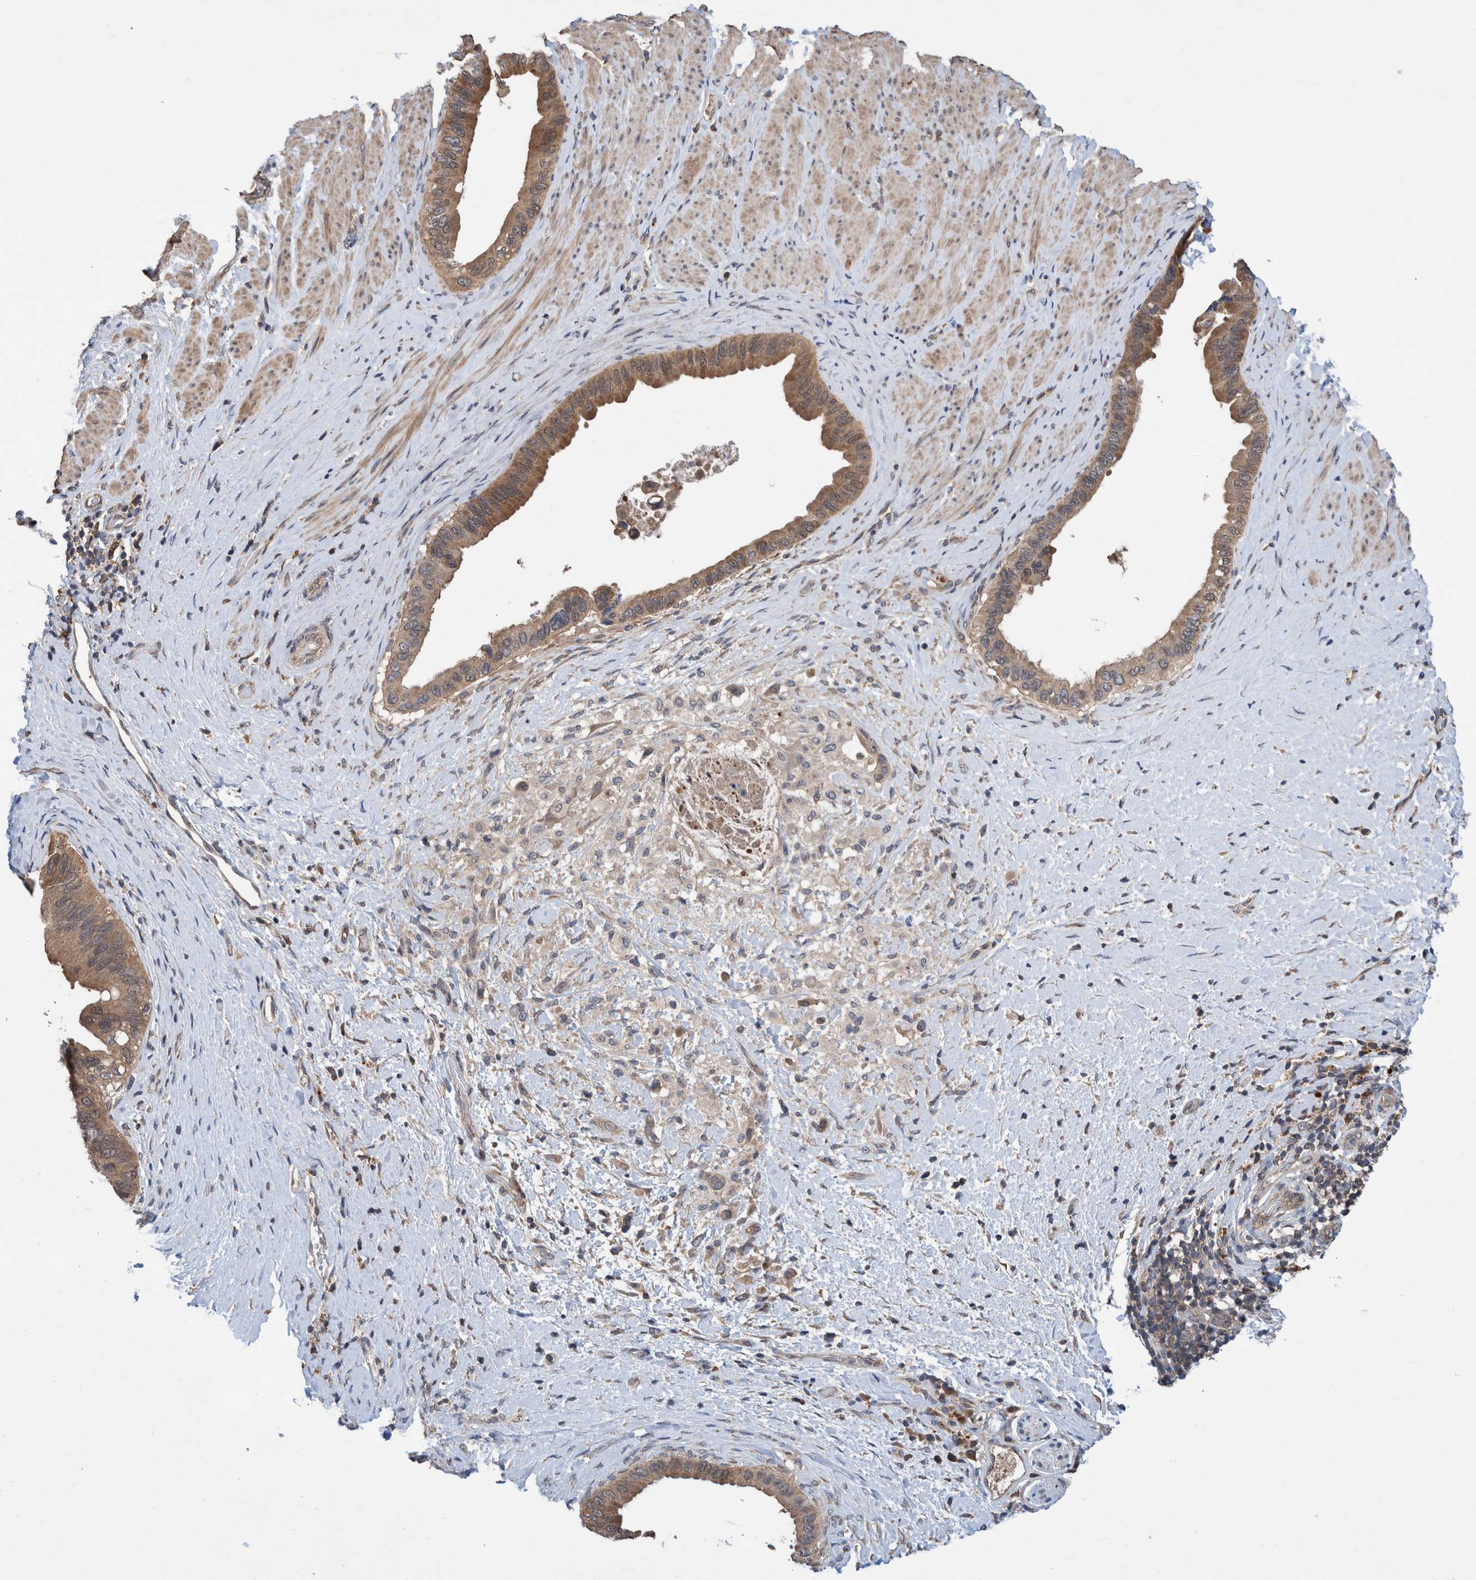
{"staining": {"intensity": "moderate", "quantity": ">75%", "location": "cytoplasmic/membranous"}, "tissue": "pancreatic cancer", "cell_type": "Tumor cells", "image_type": "cancer", "snomed": [{"axis": "morphology", "description": "Adenocarcinoma, NOS"}, {"axis": "topography", "description": "Pancreas"}], "caption": "This photomicrograph reveals pancreatic cancer (adenocarcinoma) stained with IHC to label a protein in brown. The cytoplasmic/membranous of tumor cells show moderate positivity for the protein. Nuclei are counter-stained blue.", "gene": "PLPBP", "patient": {"sex": "female", "age": 56}}